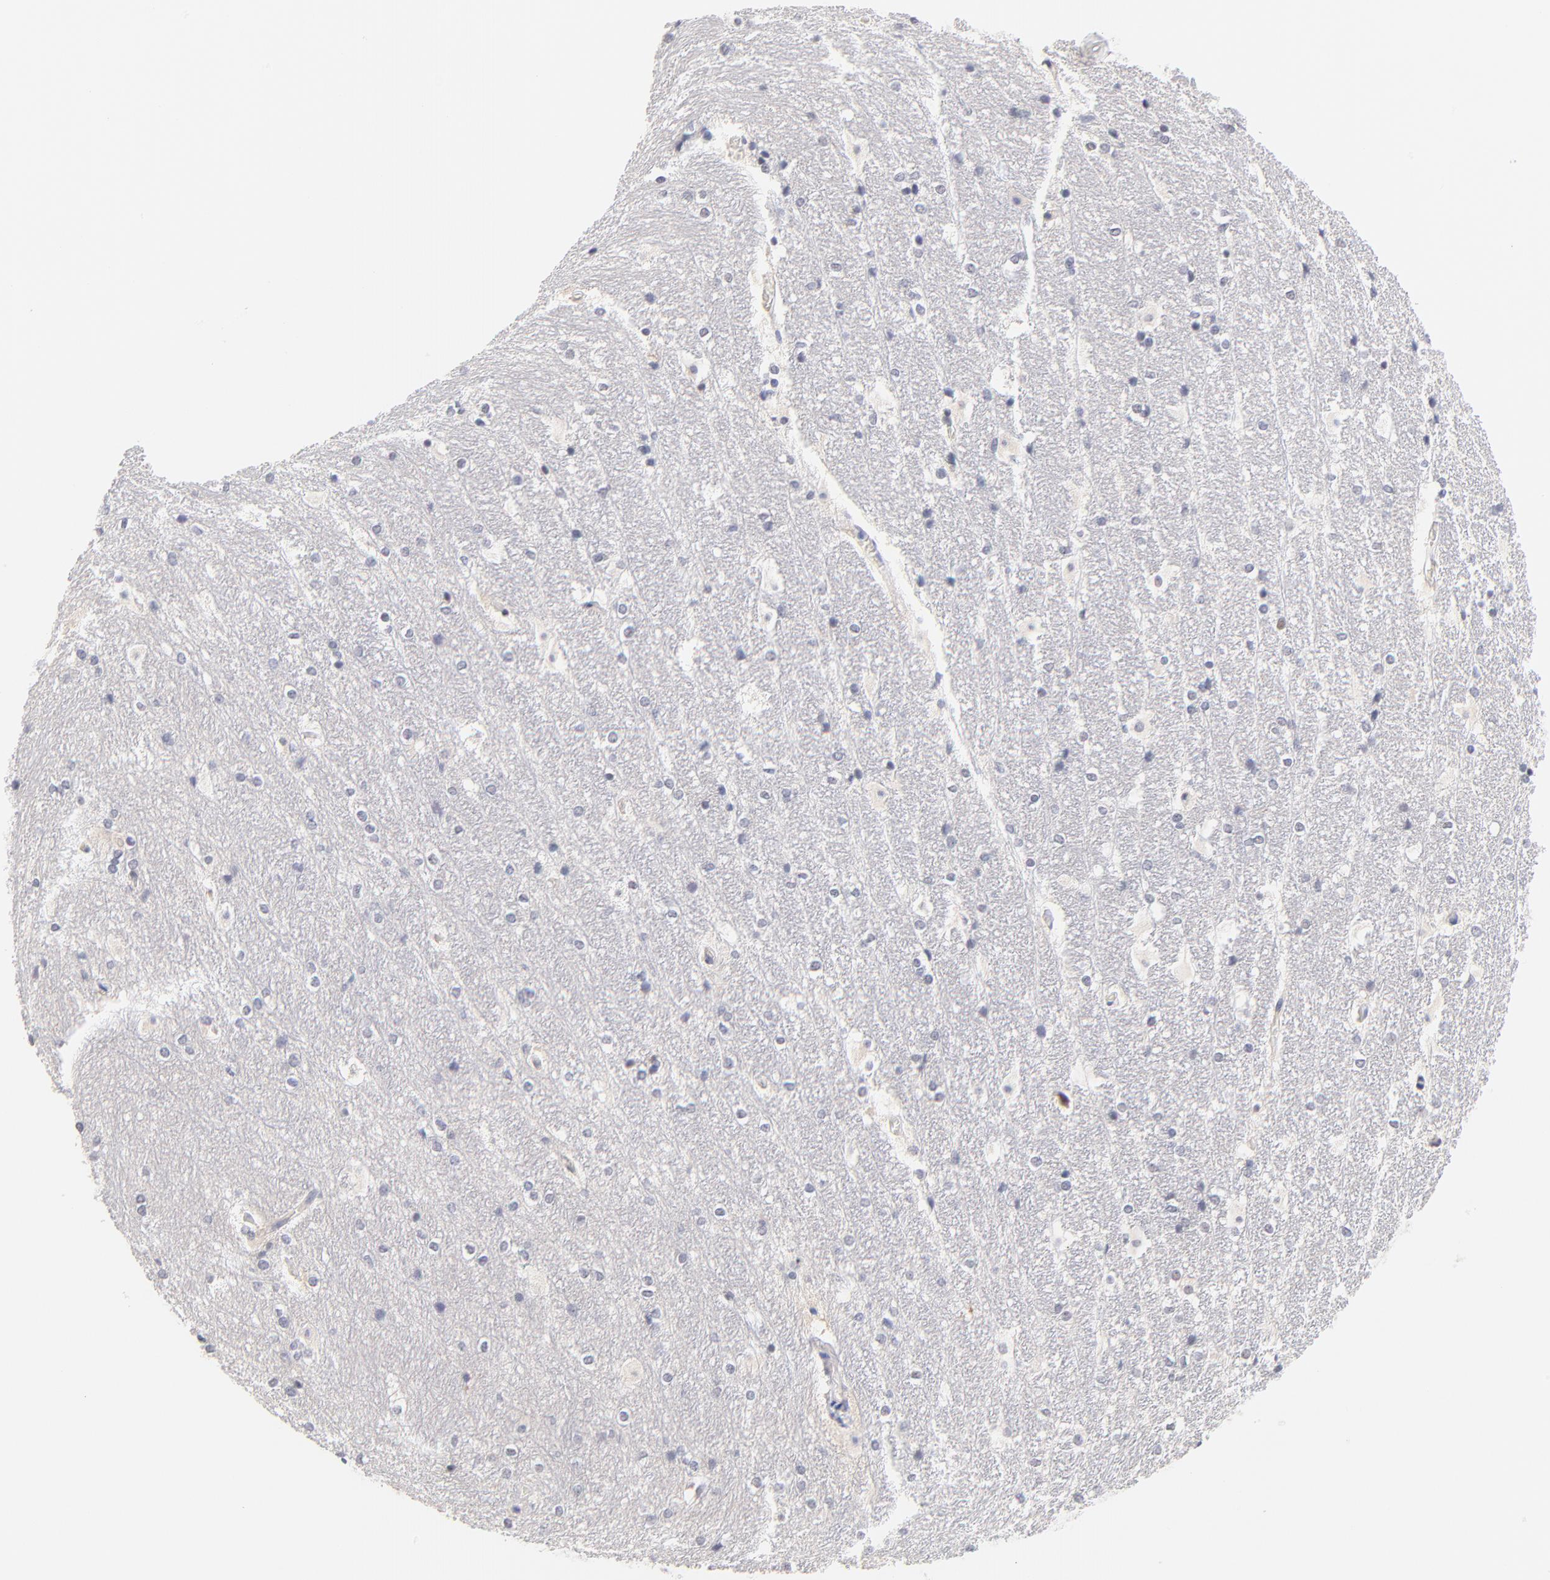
{"staining": {"intensity": "negative", "quantity": "none", "location": "none"}, "tissue": "hippocampus", "cell_type": "Glial cells", "image_type": "normal", "snomed": [{"axis": "morphology", "description": "Normal tissue, NOS"}, {"axis": "topography", "description": "Hippocampus"}], "caption": "Hippocampus was stained to show a protein in brown. There is no significant expression in glial cells.", "gene": "ZNF74", "patient": {"sex": "female", "age": 19}}